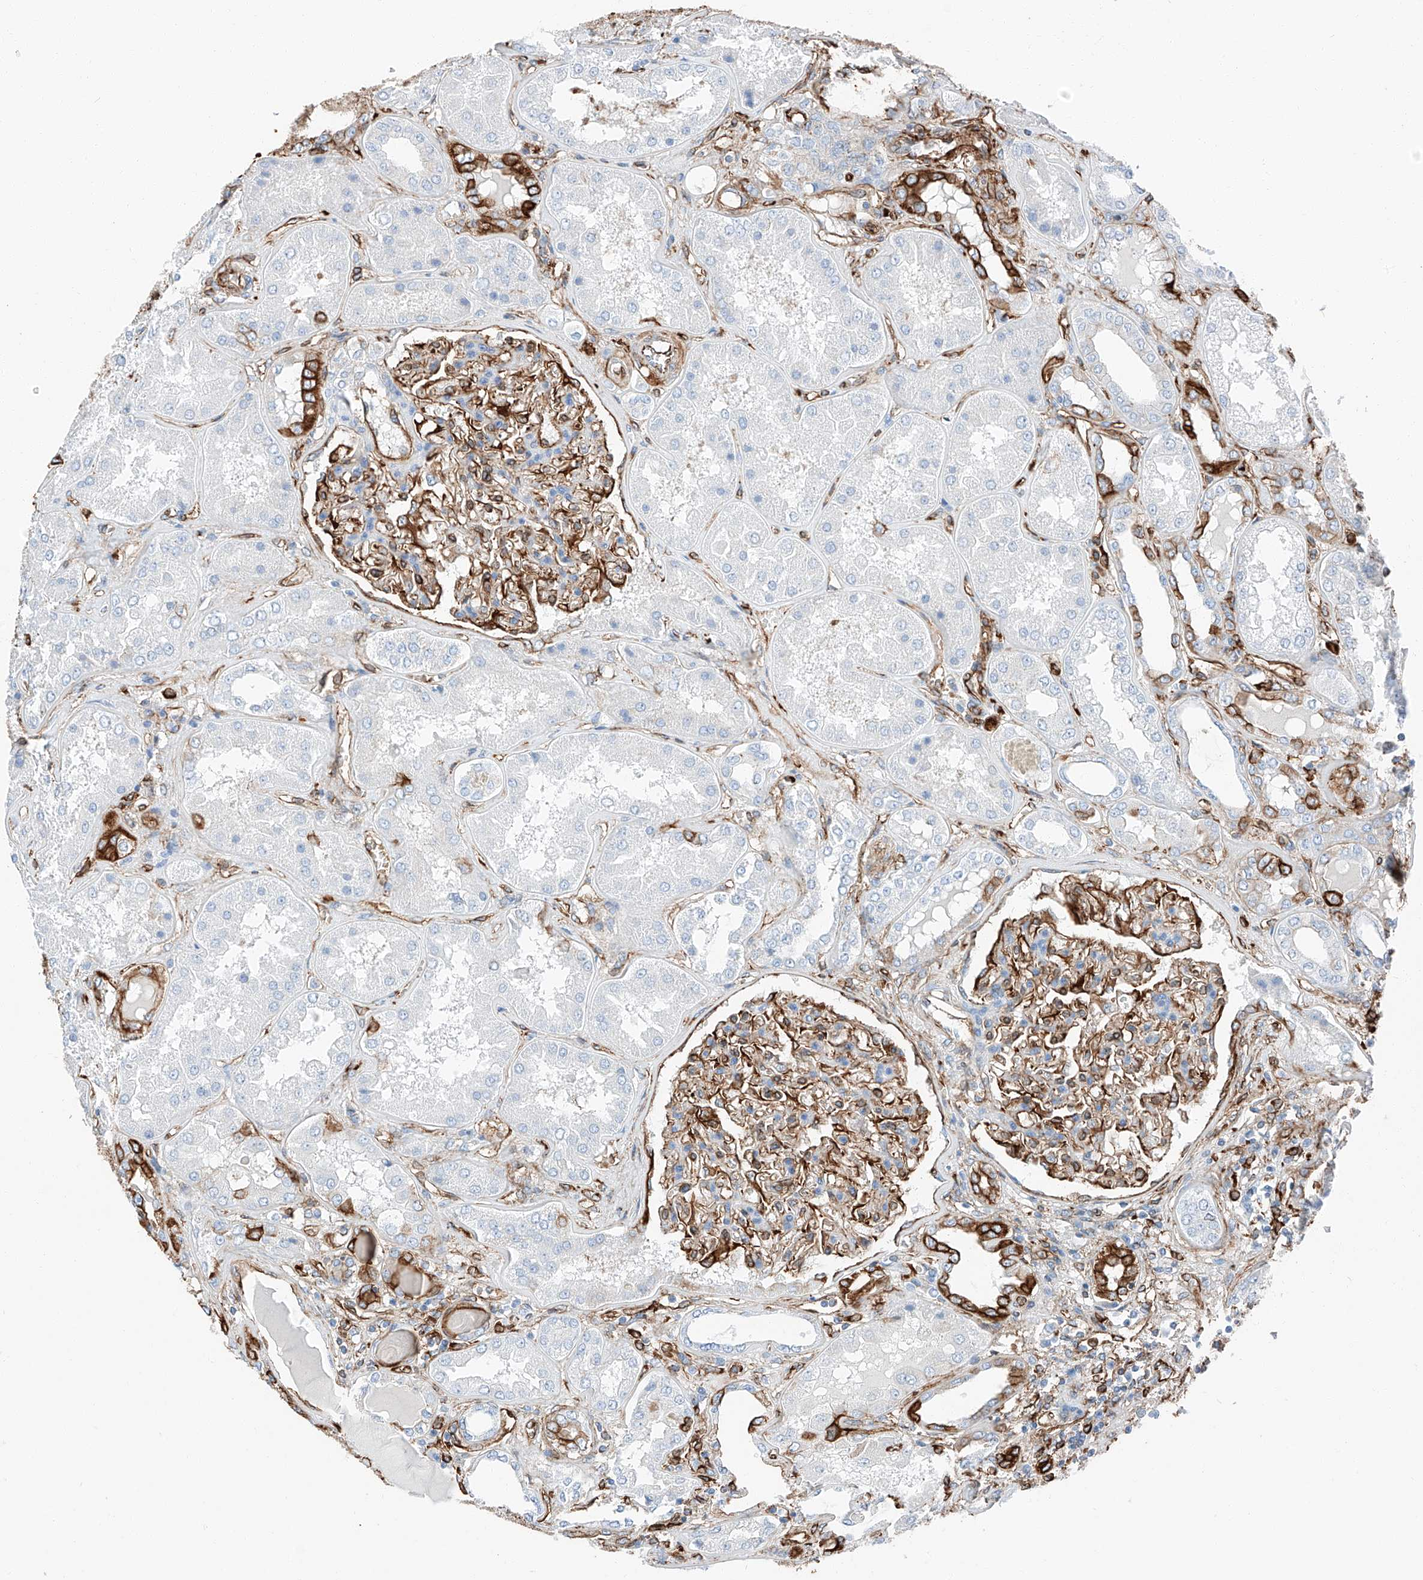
{"staining": {"intensity": "strong", "quantity": ">75%", "location": "cytoplasmic/membranous"}, "tissue": "kidney", "cell_type": "Cells in glomeruli", "image_type": "normal", "snomed": [{"axis": "morphology", "description": "Normal tissue, NOS"}, {"axis": "topography", "description": "Kidney"}], "caption": "A high amount of strong cytoplasmic/membranous expression is appreciated in about >75% of cells in glomeruli in unremarkable kidney. (DAB = brown stain, brightfield microscopy at high magnification).", "gene": "ZNF804A", "patient": {"sex": "female", "age": 56}}